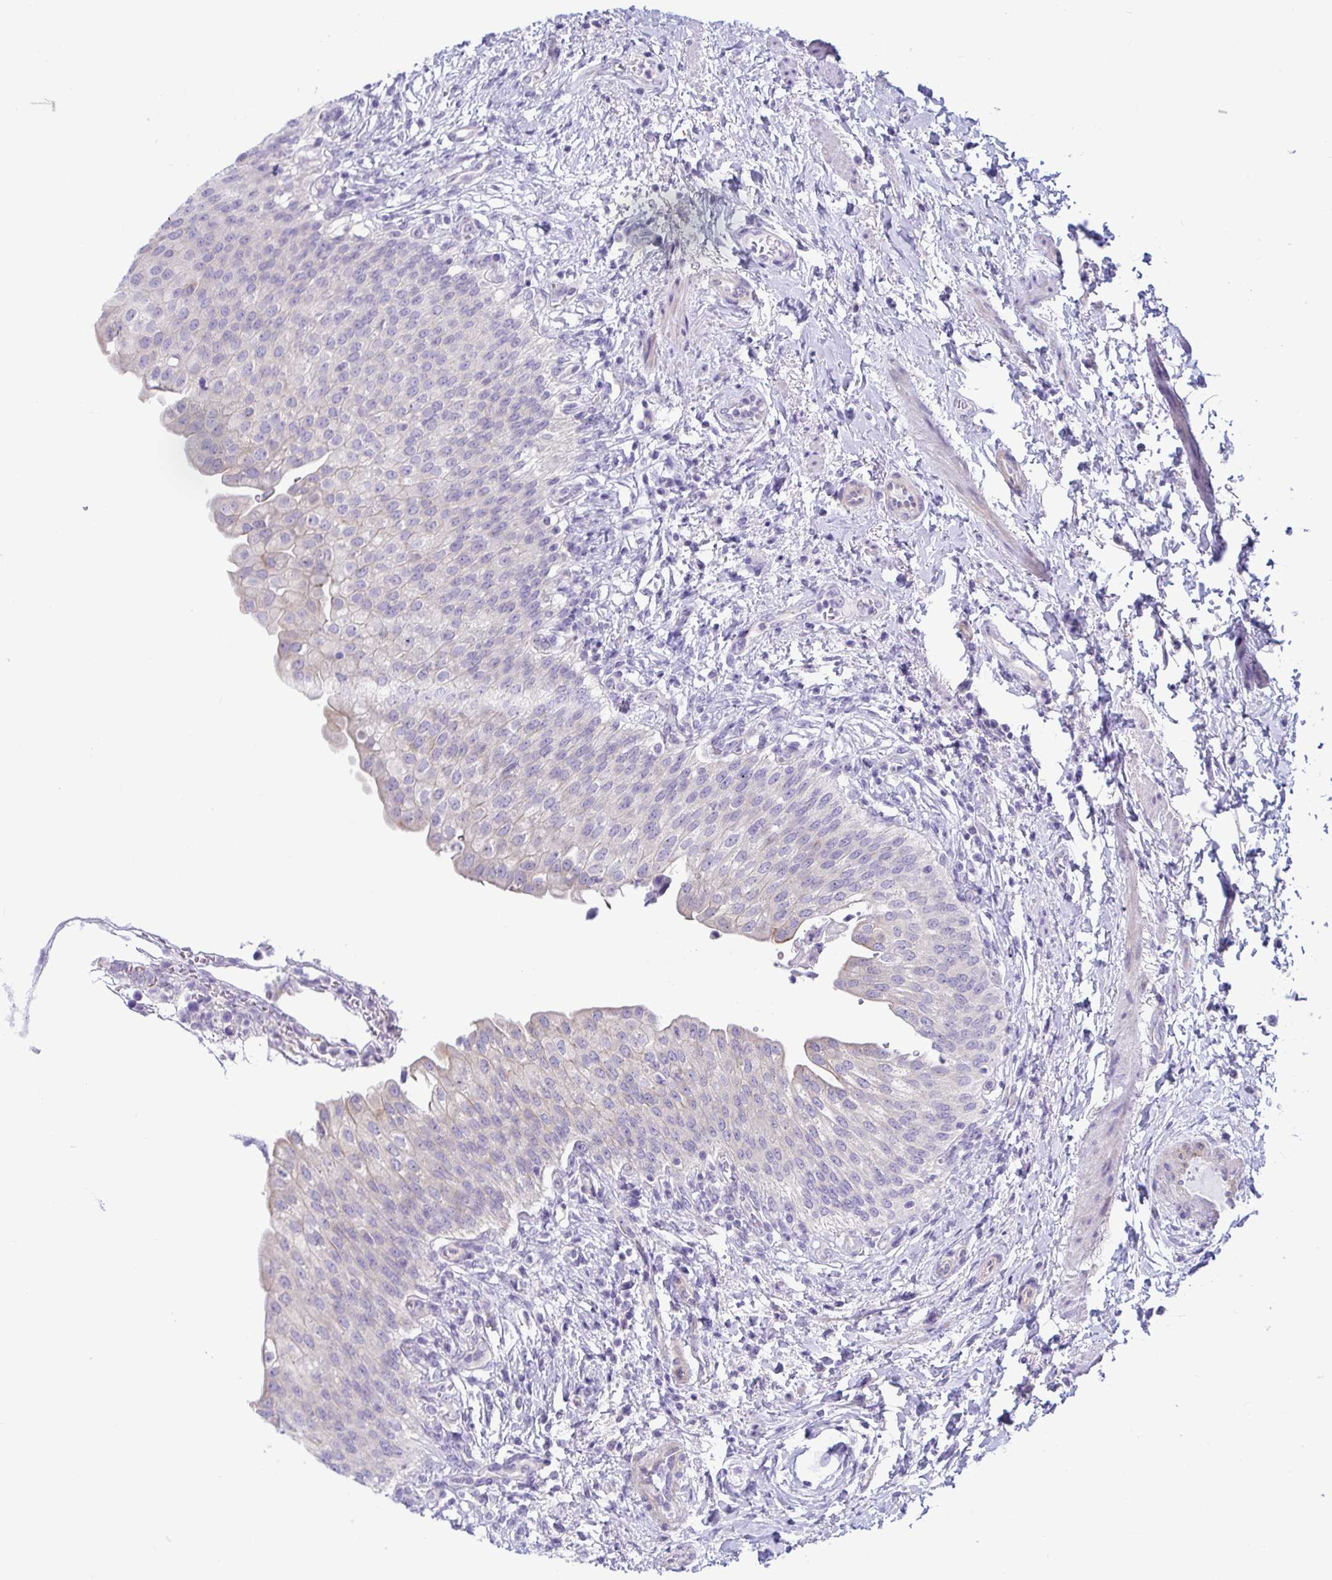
{"staining": {"intensity": "weak", "quantity": "<25%", "location": "cytoplasmic/membranous"}, "tissue": "urinary bladder", "cell_type": "Urothelial cells", "image_type": "normal", "snomed": [{"axis": "morphology", "description": "Normal tissue, NOS"}, {"axis": "topography", "description": "Urinary bladder"}, {"axis": "topography", "description": "Peripheral nerve tissue"}], "caption": "Urothelial cells are negative for brown protein staining in unremarkable urinary bladder. (IHC, brightfield microscopy, high magnification).", "gene": "TNNI2", "patient": {"sex": "female", "age": 60}}